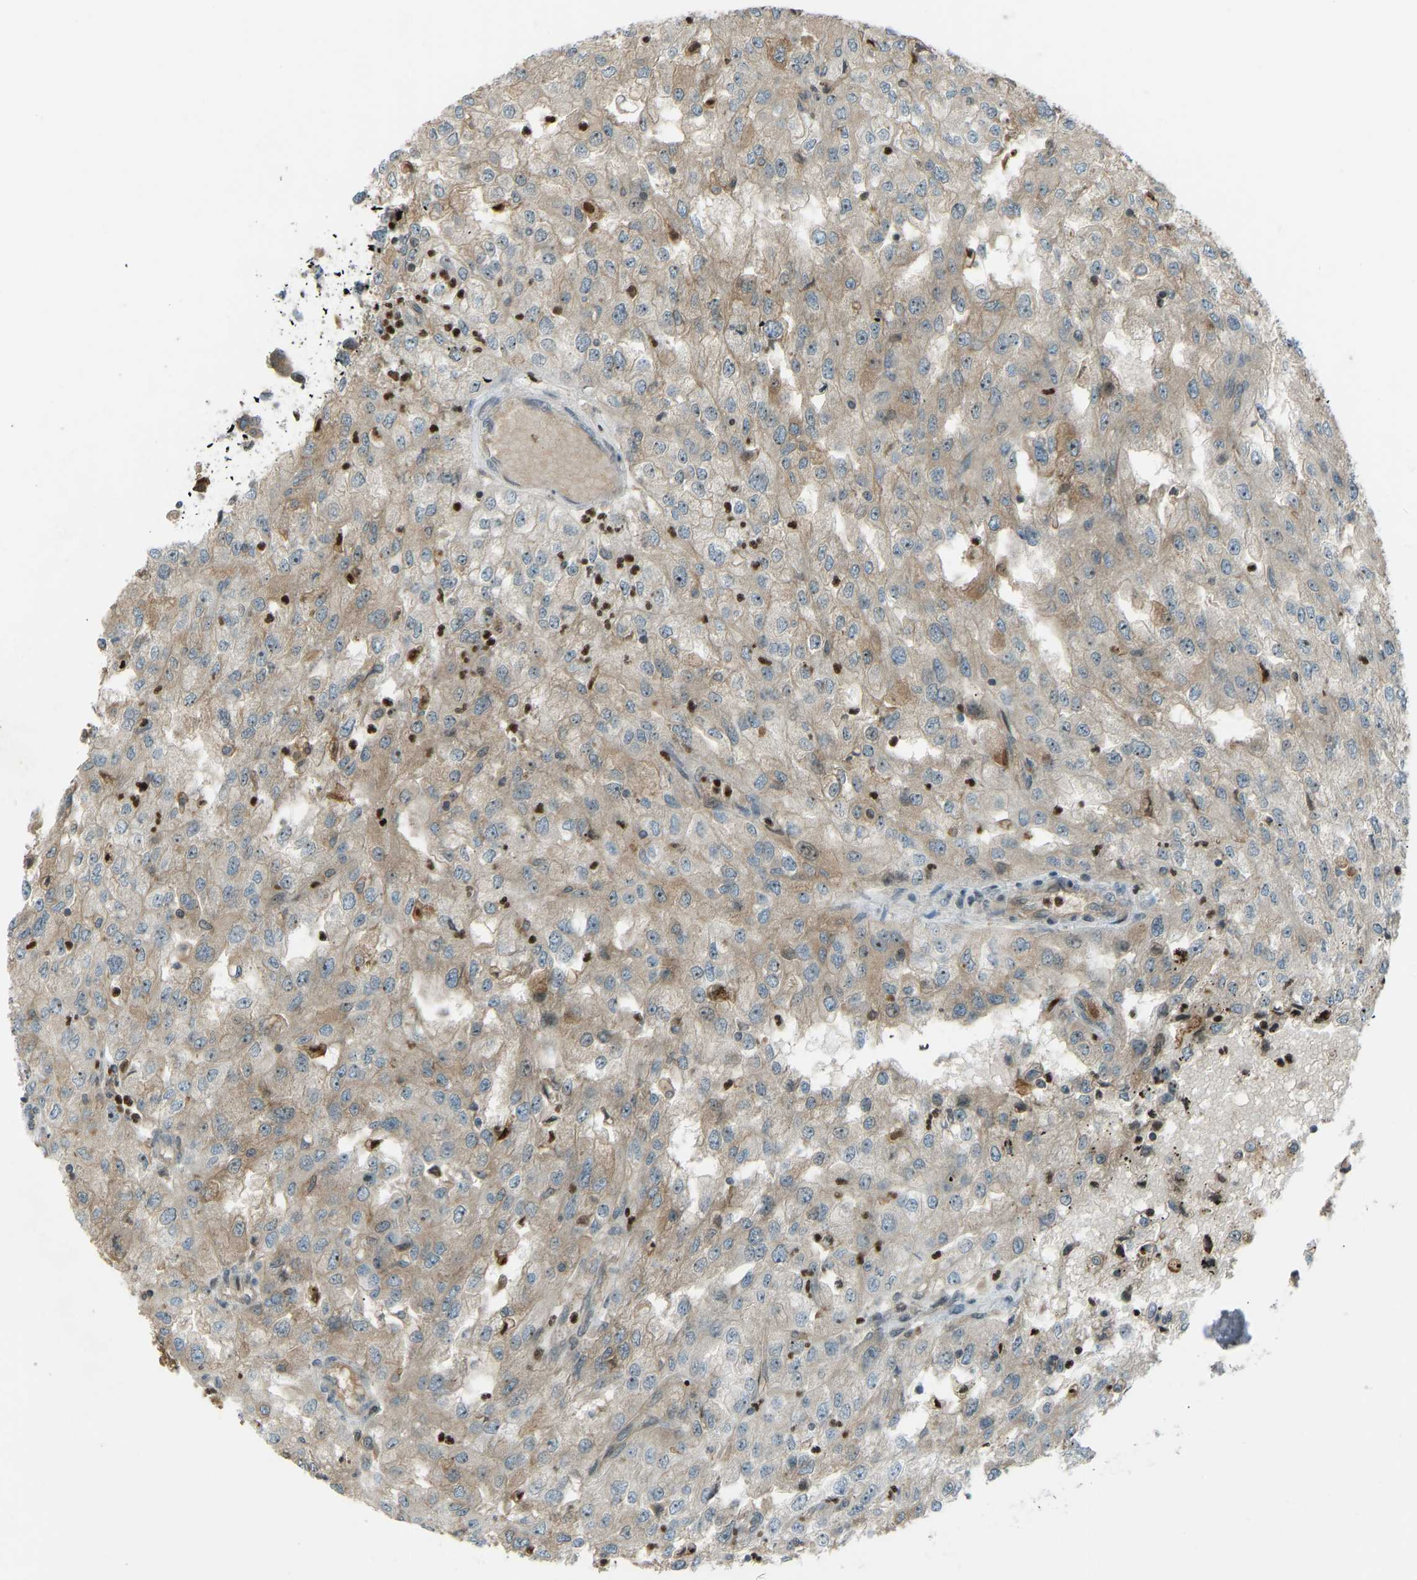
{"staining": {"intensity": "weak", "quantity": ">75%", "location": "cytoplasmic/membranous"}, "tissue": "renal cancer", "cell_type": "Tumor cells", "image_type": "cancer", "snomed": [{"axis": "morphology", "description": "Adenocarcinoma, NOS"}, {"axis": "topography", "description": "Kidney"}], "caption": "Immunohistochemistry (IHC) histopathology image of human renal cancer (adenocarcinoma) stained for a protein (brown), which demonstrates low levels of weak cytoplasmic/membranous positivity in approximately >75% of tumor cells.", "gene": "SVOPL", "patient": {"sex": "female", "age": 54}}